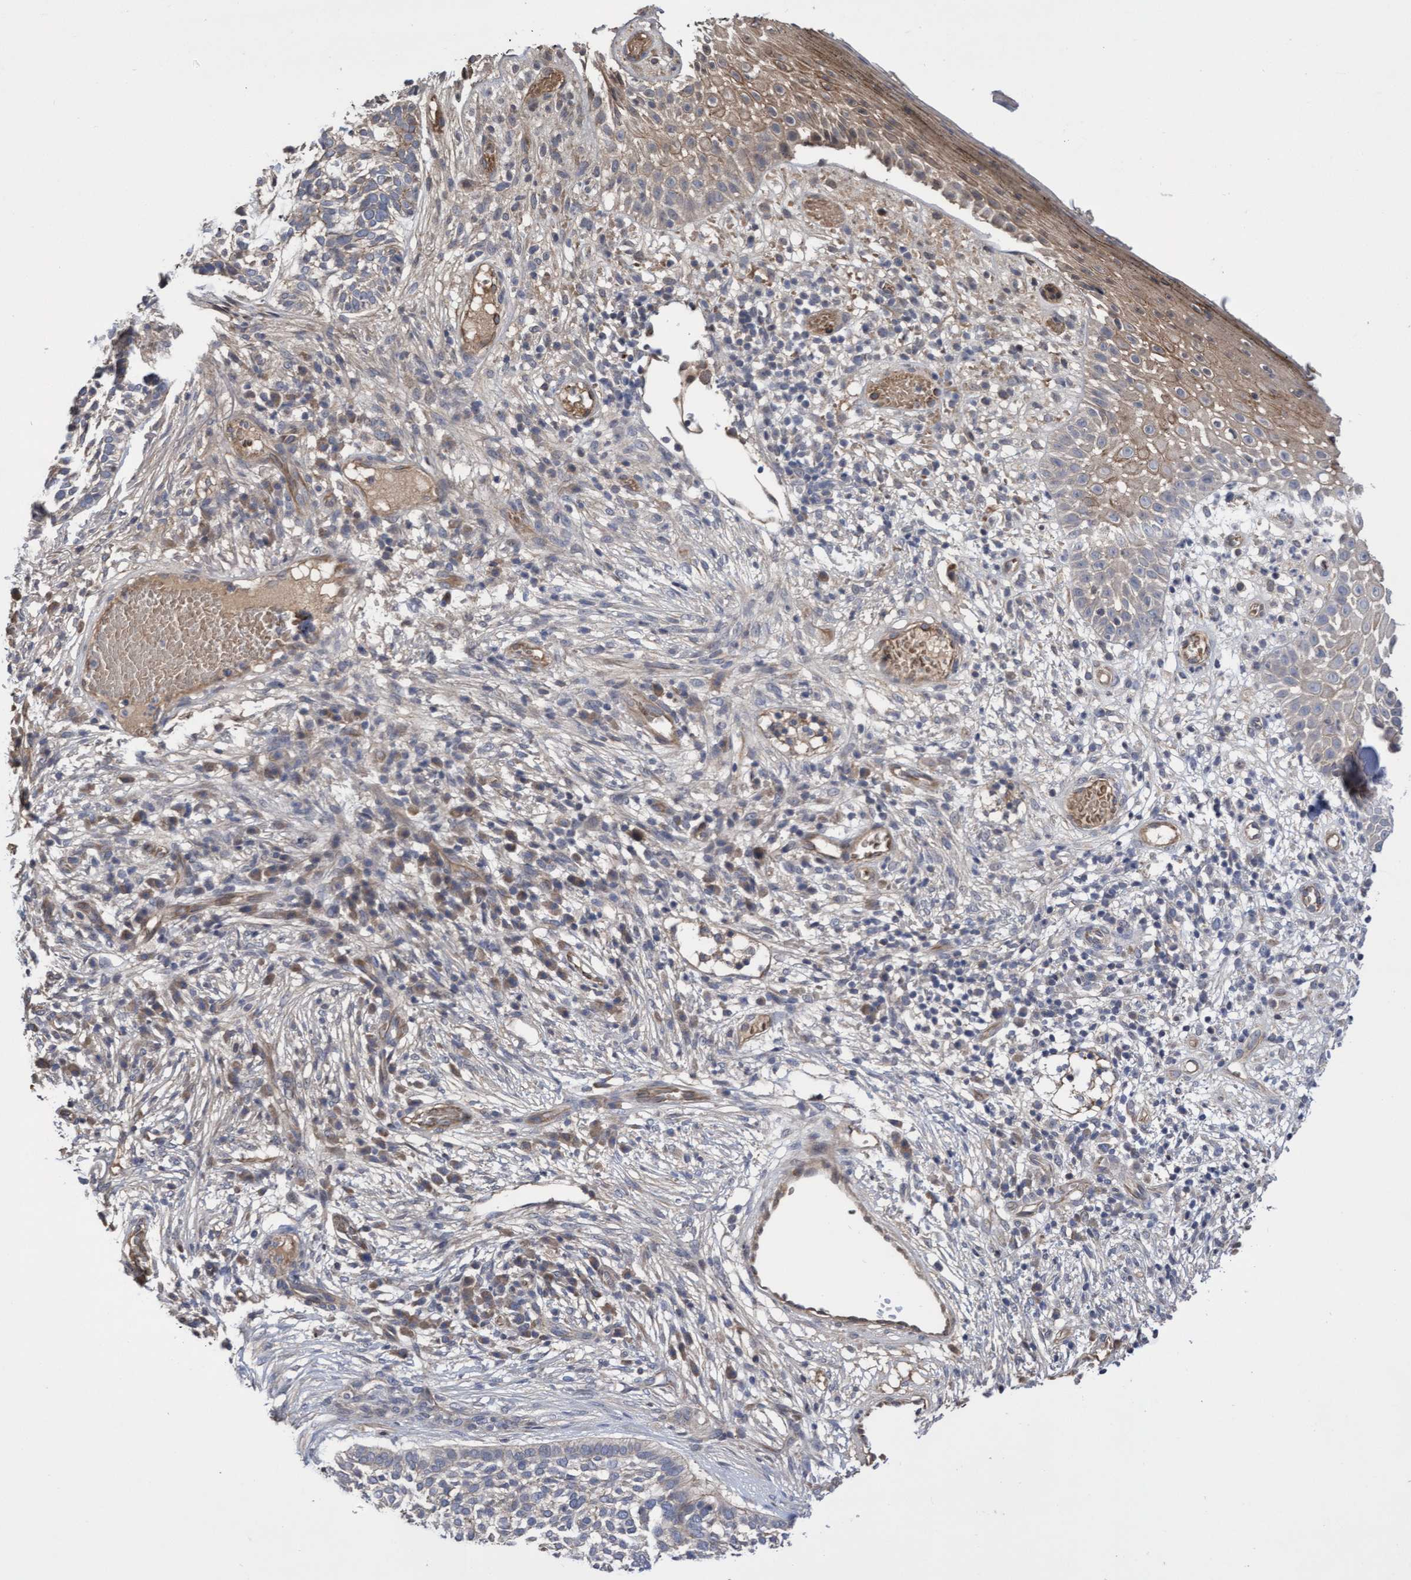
{"staining": {"intensity": "negative", "quantity": "none", "location": "none"}, "tissue": "skin cancer", "cell_type": "Tumor cells", "image_type": "cancer", "snomed": [{"axis": "morphology", "description": "Basal cell carcinoma"}, {"axis": "topography", "description": "Skin"}], "caption": "An IHC photomicrograph of skin basal cell carcinoma is shown. There is no staining in tumor cells of skin basal cell carcinoma.", "gene": "COBL", "patient": {"sex": "female", "age": 64}}